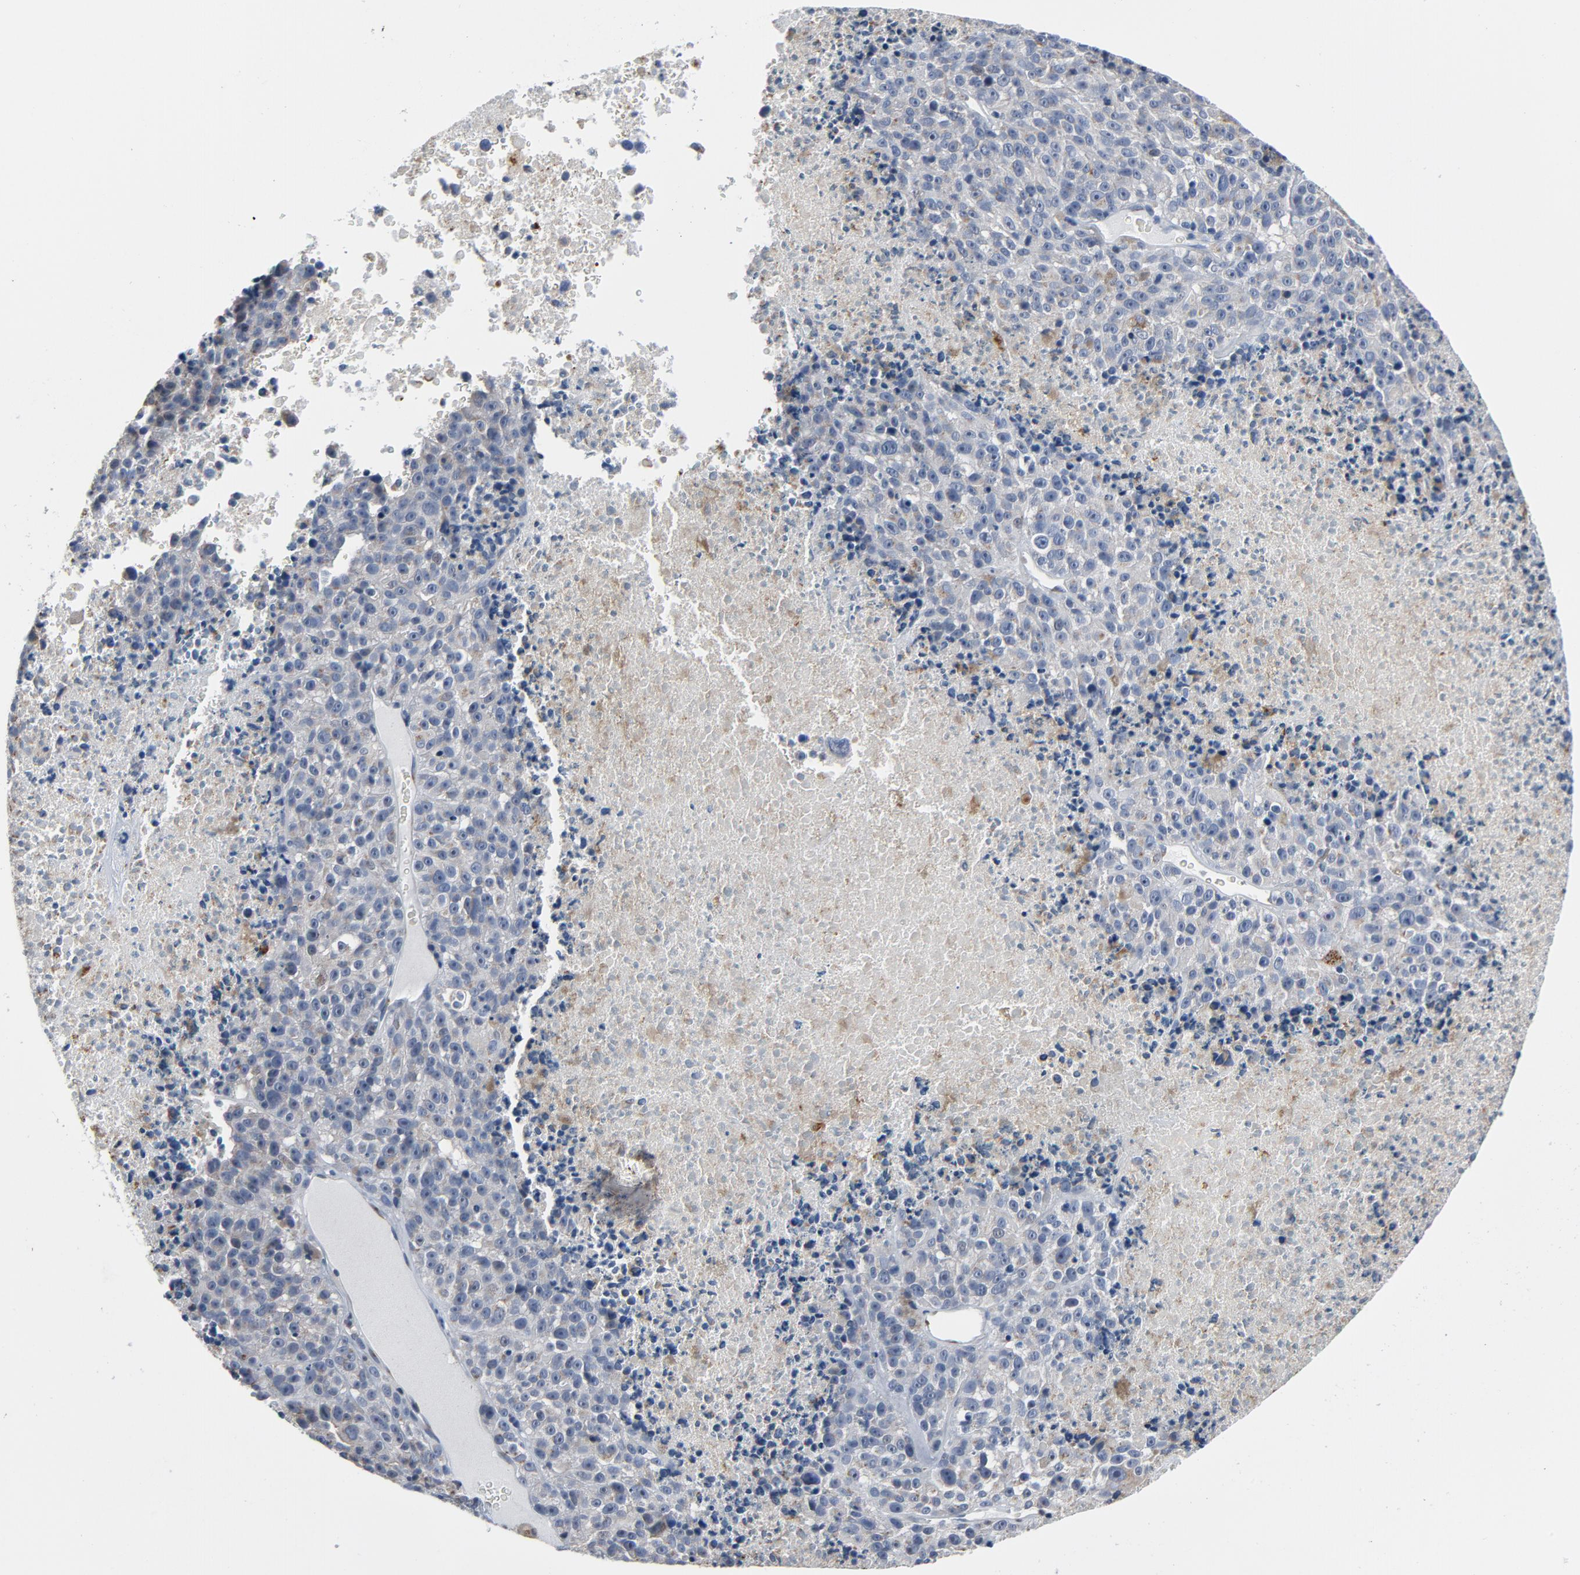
{"staining": {"intensity": "moderate", "quantity": "25%-75%", "location": "cytoplasmic/membranous"}, "tissue": "melanoma", "cell_type": "Tumor cells", "image_type": "cancer", "snomed": [{"axis": "morphology", "description": "Malignant melanoma, Metastatic site"}, {"axis": "topography", "description": "Cerebral cortex"}], "caption": "This is an image of IHC staining of malignant melanoma (metastatic site), which shows moderate expression in the cytoplasmic/membranous of tumor cells.", "gene": "YIPF6", "patient": {"sex": "female", "age": 52}}